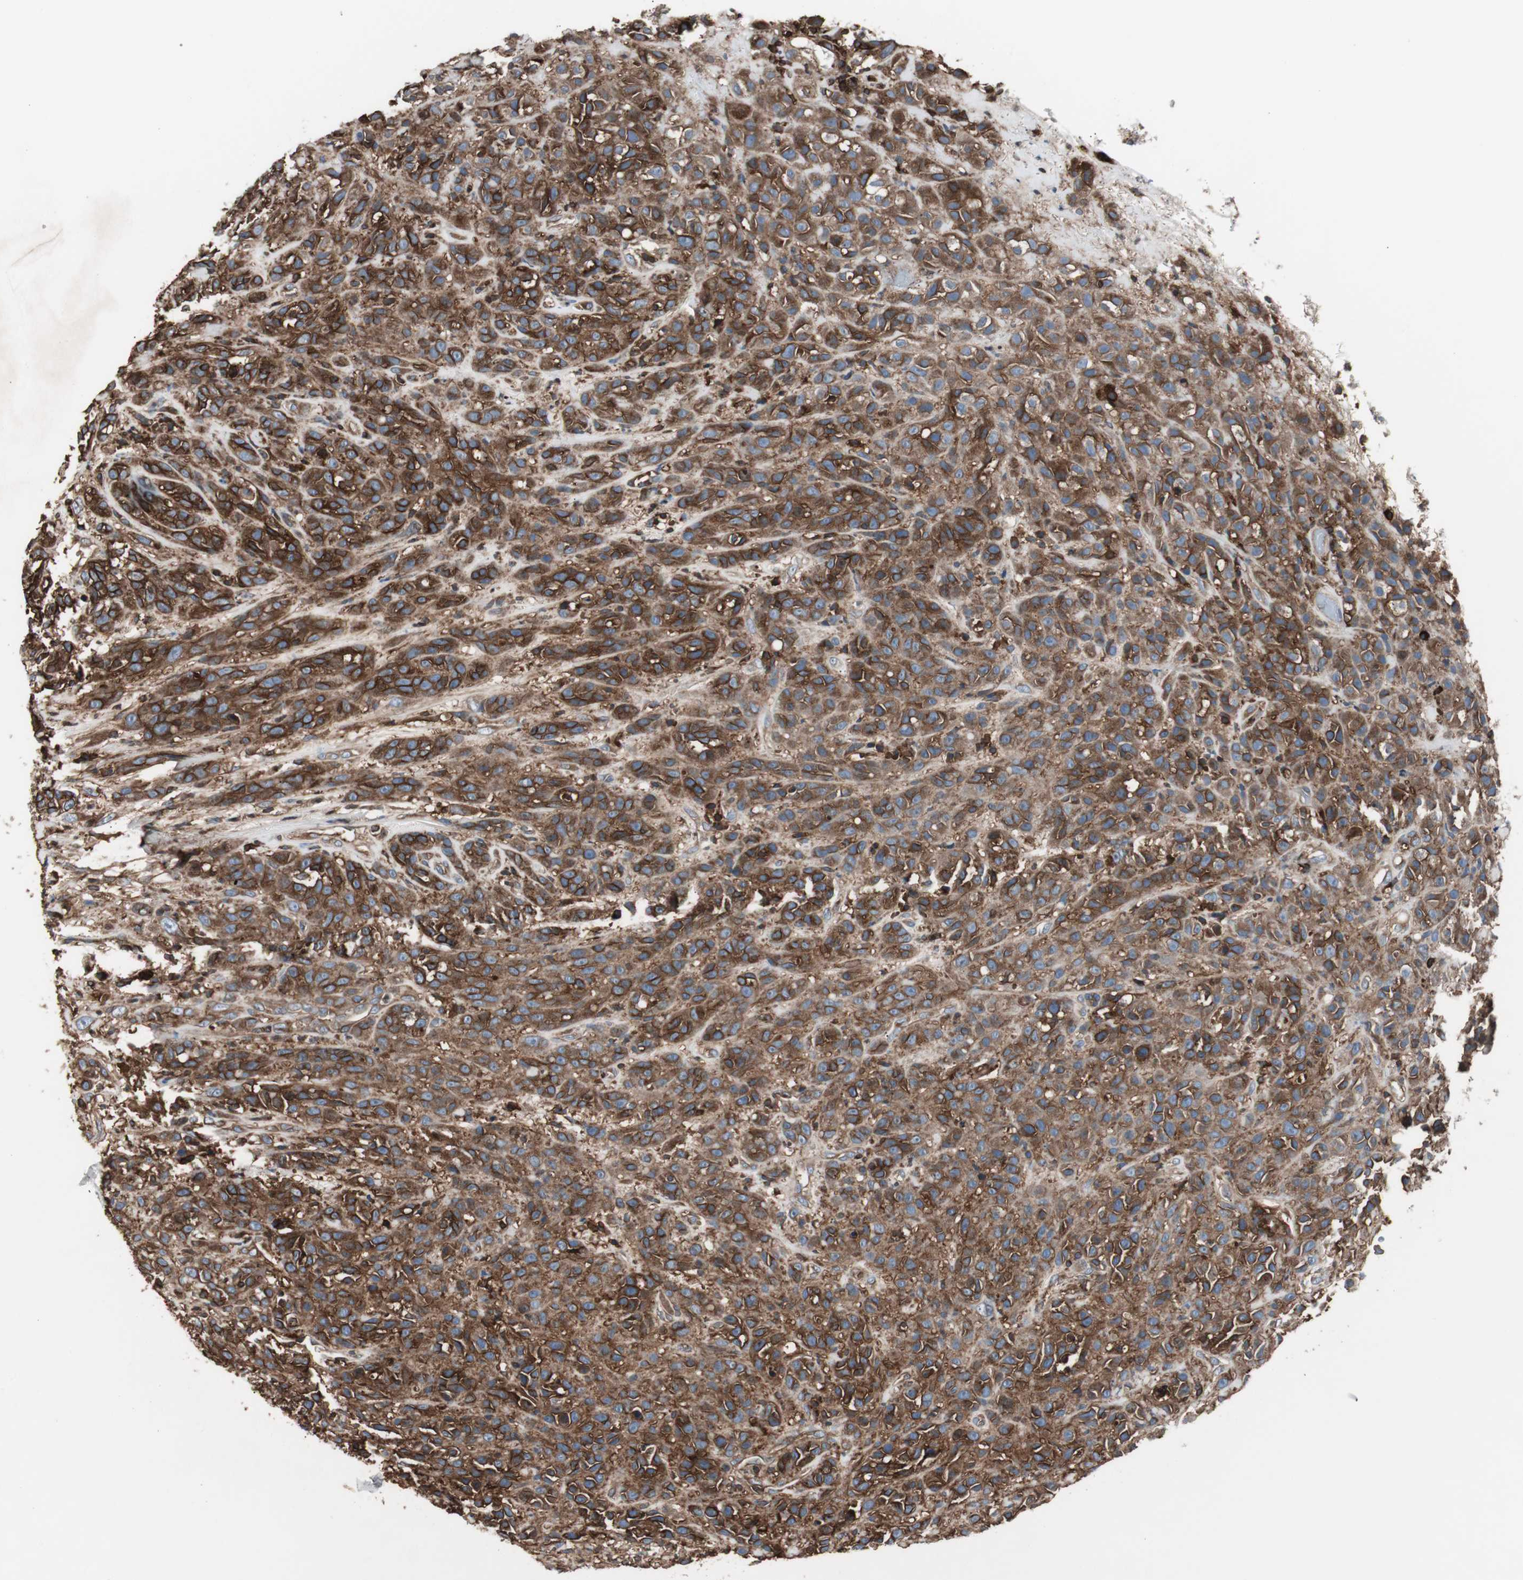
{"staining": {"intensity": "strong", "quantity": ">75%", "location": "cytoplasmic/membranous"}, "tissue": "head and neck cancer", "cell_type": "Tumor cells", "image_type": "cancer", "snomed": [{"axis": "morphology", "description": "Squamous cell carcinoma, NOS"}, {"axis": "topography", "description": "Head-Neck"}], "caption": "Immunohistochemistry of head and neck squamous cell carcinoma displays high levels of strong cytoplasmic/membranous positivity in about >75% of tumor cells.", "gene": "B2M", "patient": {"sex": "male", "age": 62}}